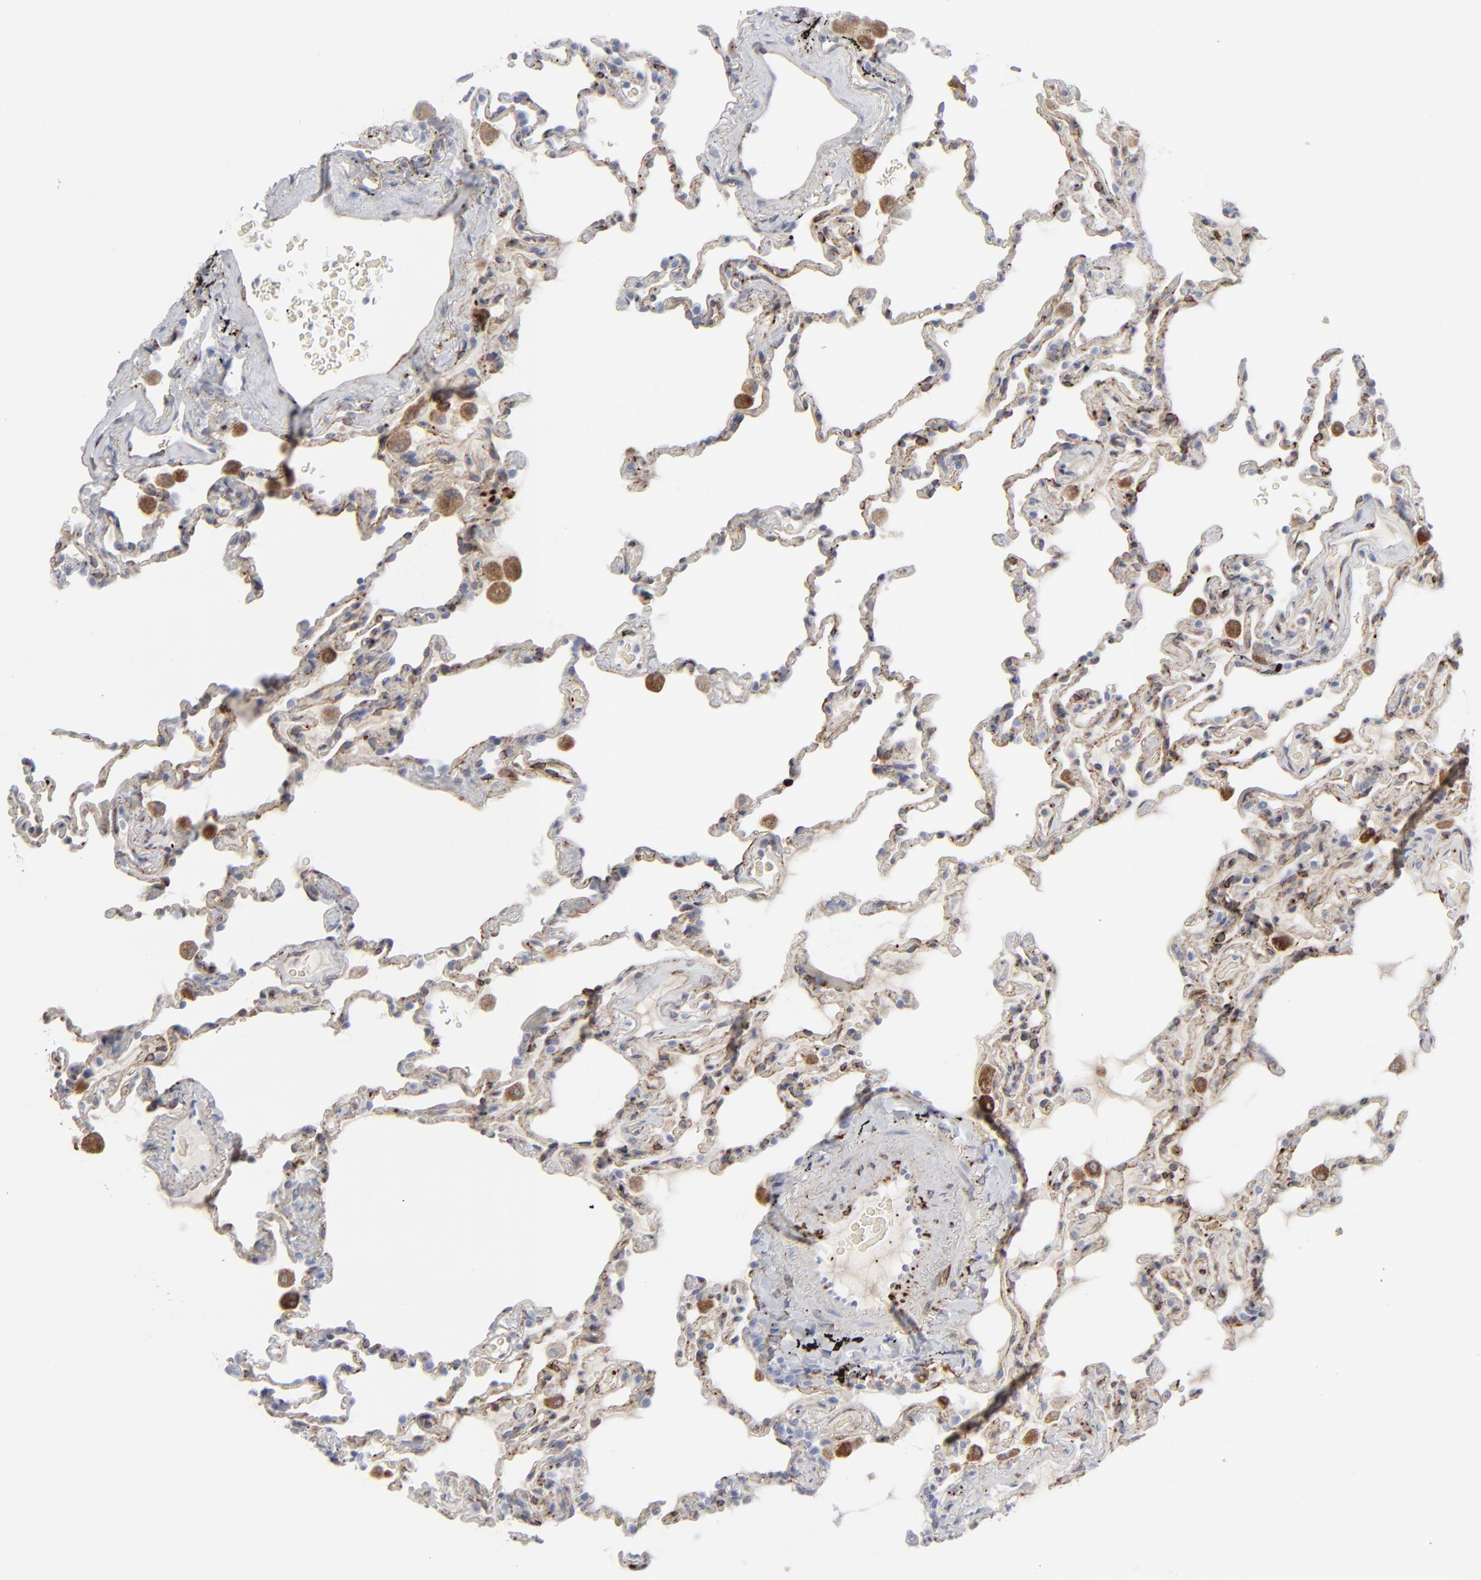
{"staining": {"intensity": "weak", "quantity": "25%-75%", "location": "cytoplasmic/membranous"}, "tissue": "lung", "cell_type": "Alveolar cells", "image_type": "normal", "snomed": [{"axis": "morphology", "description": "Normal tissue, NOS"}, {"axis": "topography", "description": "Lung"}], "caption": "Immunohistochemical staining of benign human lung displays 25%-75% levels of weak cytoplasmic/membranous protein staining in approximately 25%-75% of alveolar cells.", "gene": "SPARC", "patient": {"sex": "male", "age": 59}}